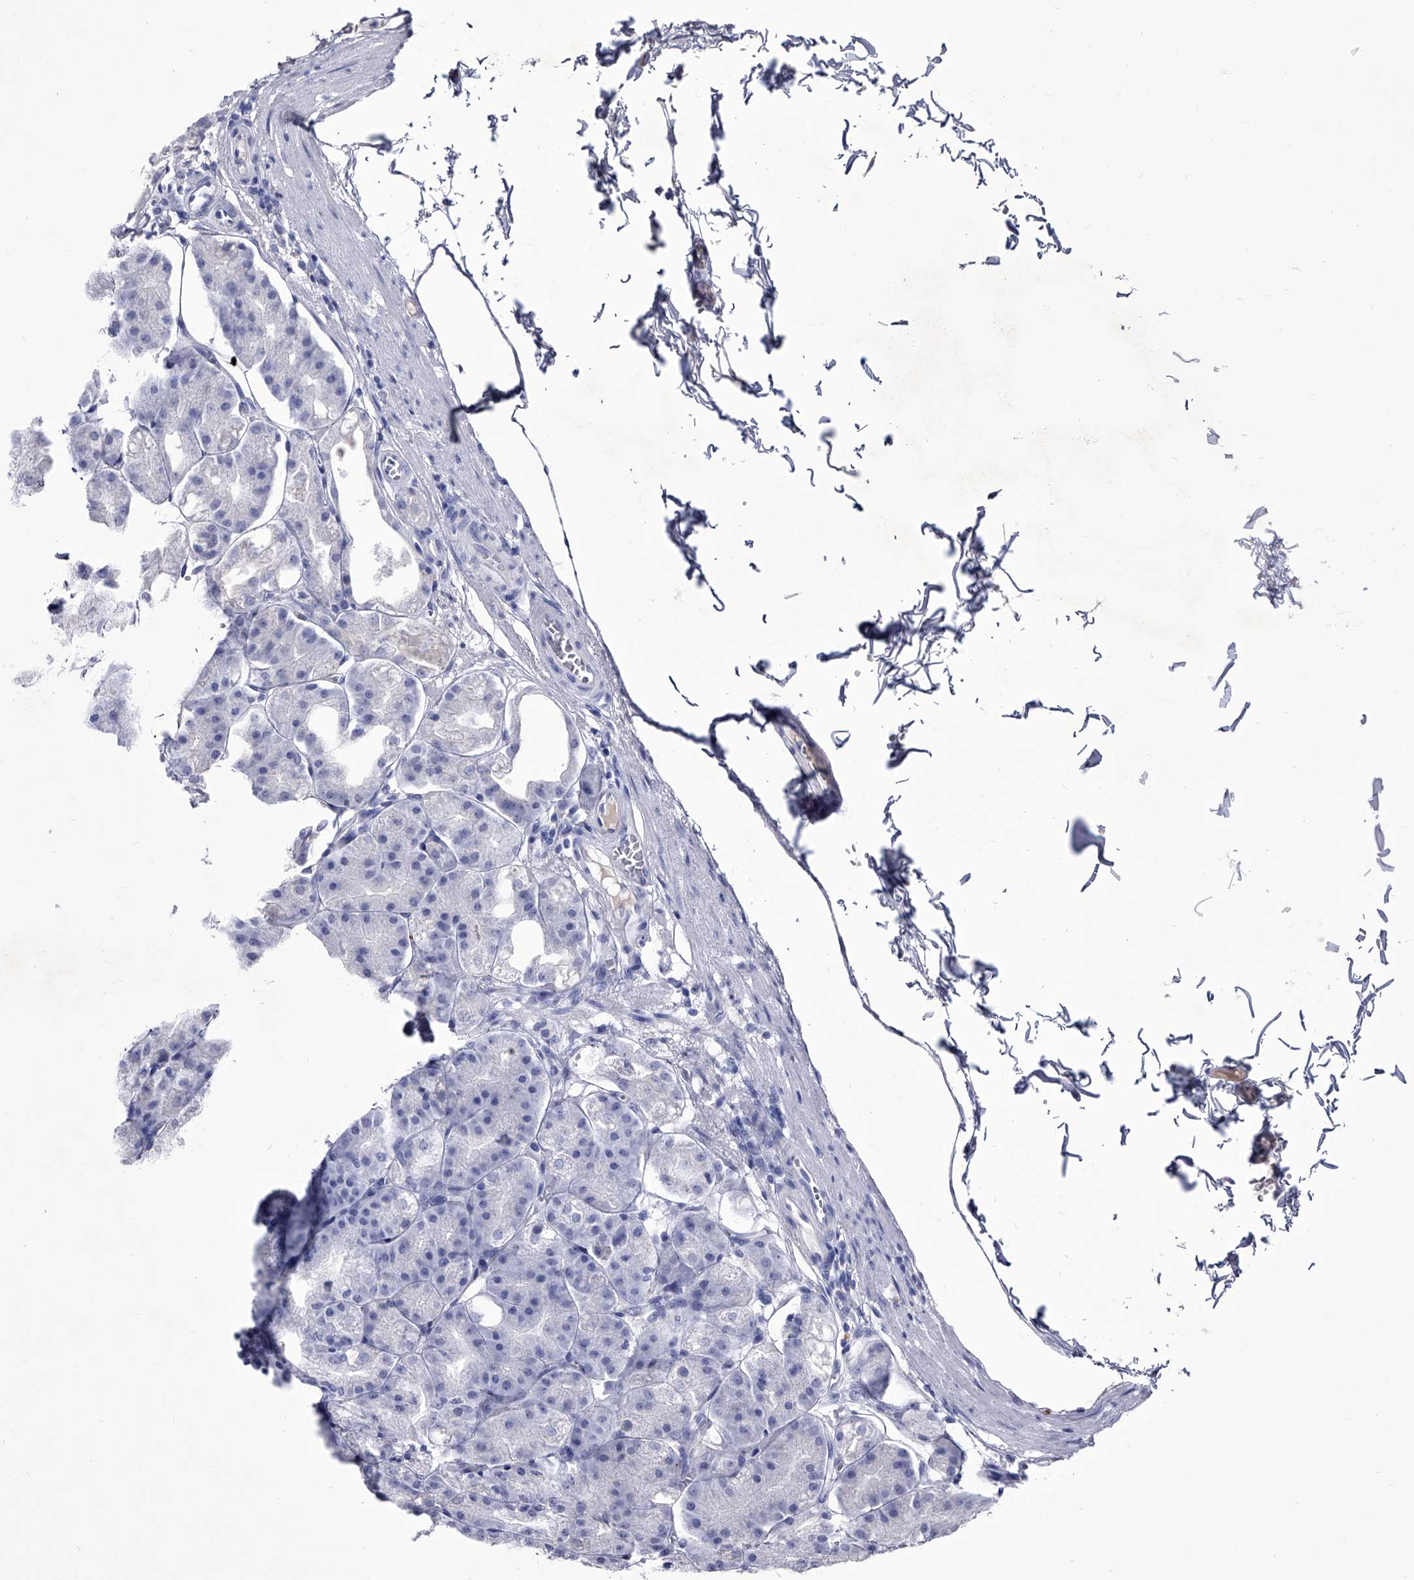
{"staining": {"intensity": "negative", "quantity": "none", "location": "none"}, "tissue": "stomach", "cell_type": "Glandular cells", "image_type": "normal", "snomed": [{"axis": "morphology", "description": "Normal tissue, NOS"}, {"axis": "topography", "description": "Stomach, lower"}], "caption": "Image shows no protein staining in glandular cells of normal stomach. (DAB (3,3'-diaminobenzidine) immunohistochemistry (IHC), high magnification).", "gene": "CRISP2", "patient": {"sex": "male", "age": 71}}